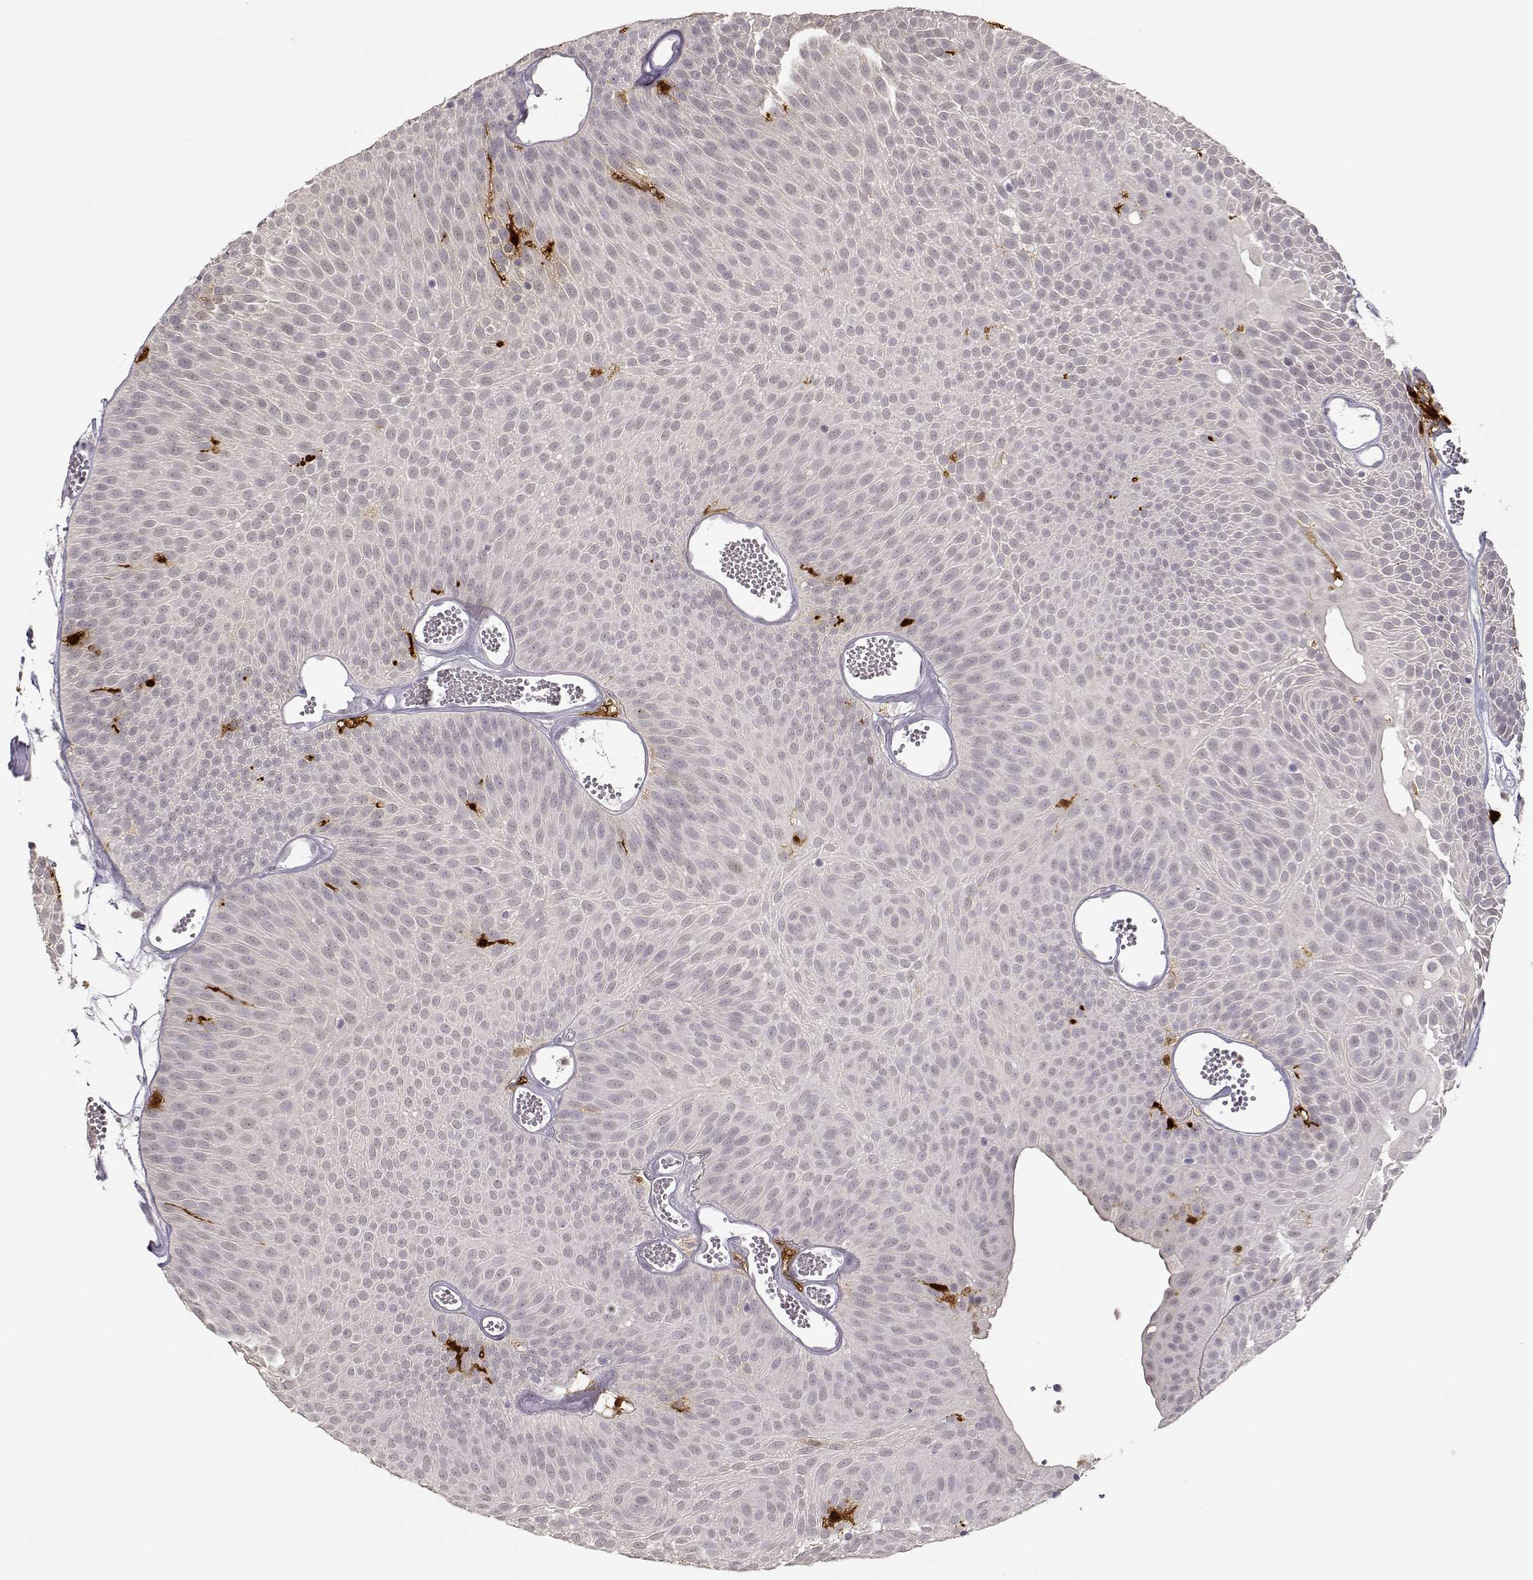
{"staining": {"intensity": "negative", "quantity": "none", "location": "none"}, "tissue": "urothelial cancer", "cell_type": "Tumor cells", "image_type": "cancer", "snomed": [{"axis": "morphology", "description": "Urothelial carcinoma, Low grade"}, {"axis": "topography", "description": "Urinary bladder"}], "caption": "Immunohistochemistry photomicrograph of neoplastic tissue: low-grade urothelial carcinoma stained with DAB (3,3'-diaminobenzidine) demonstrates no significant protein positivity in tumor cells. The staining is performed using DAB (3,3'-diaminobenzidine) brown chromogen with nuclei counter-stained in using hematoxylin.", "gene": "S100B", "patient": {"sex": "male", "age": 52}}